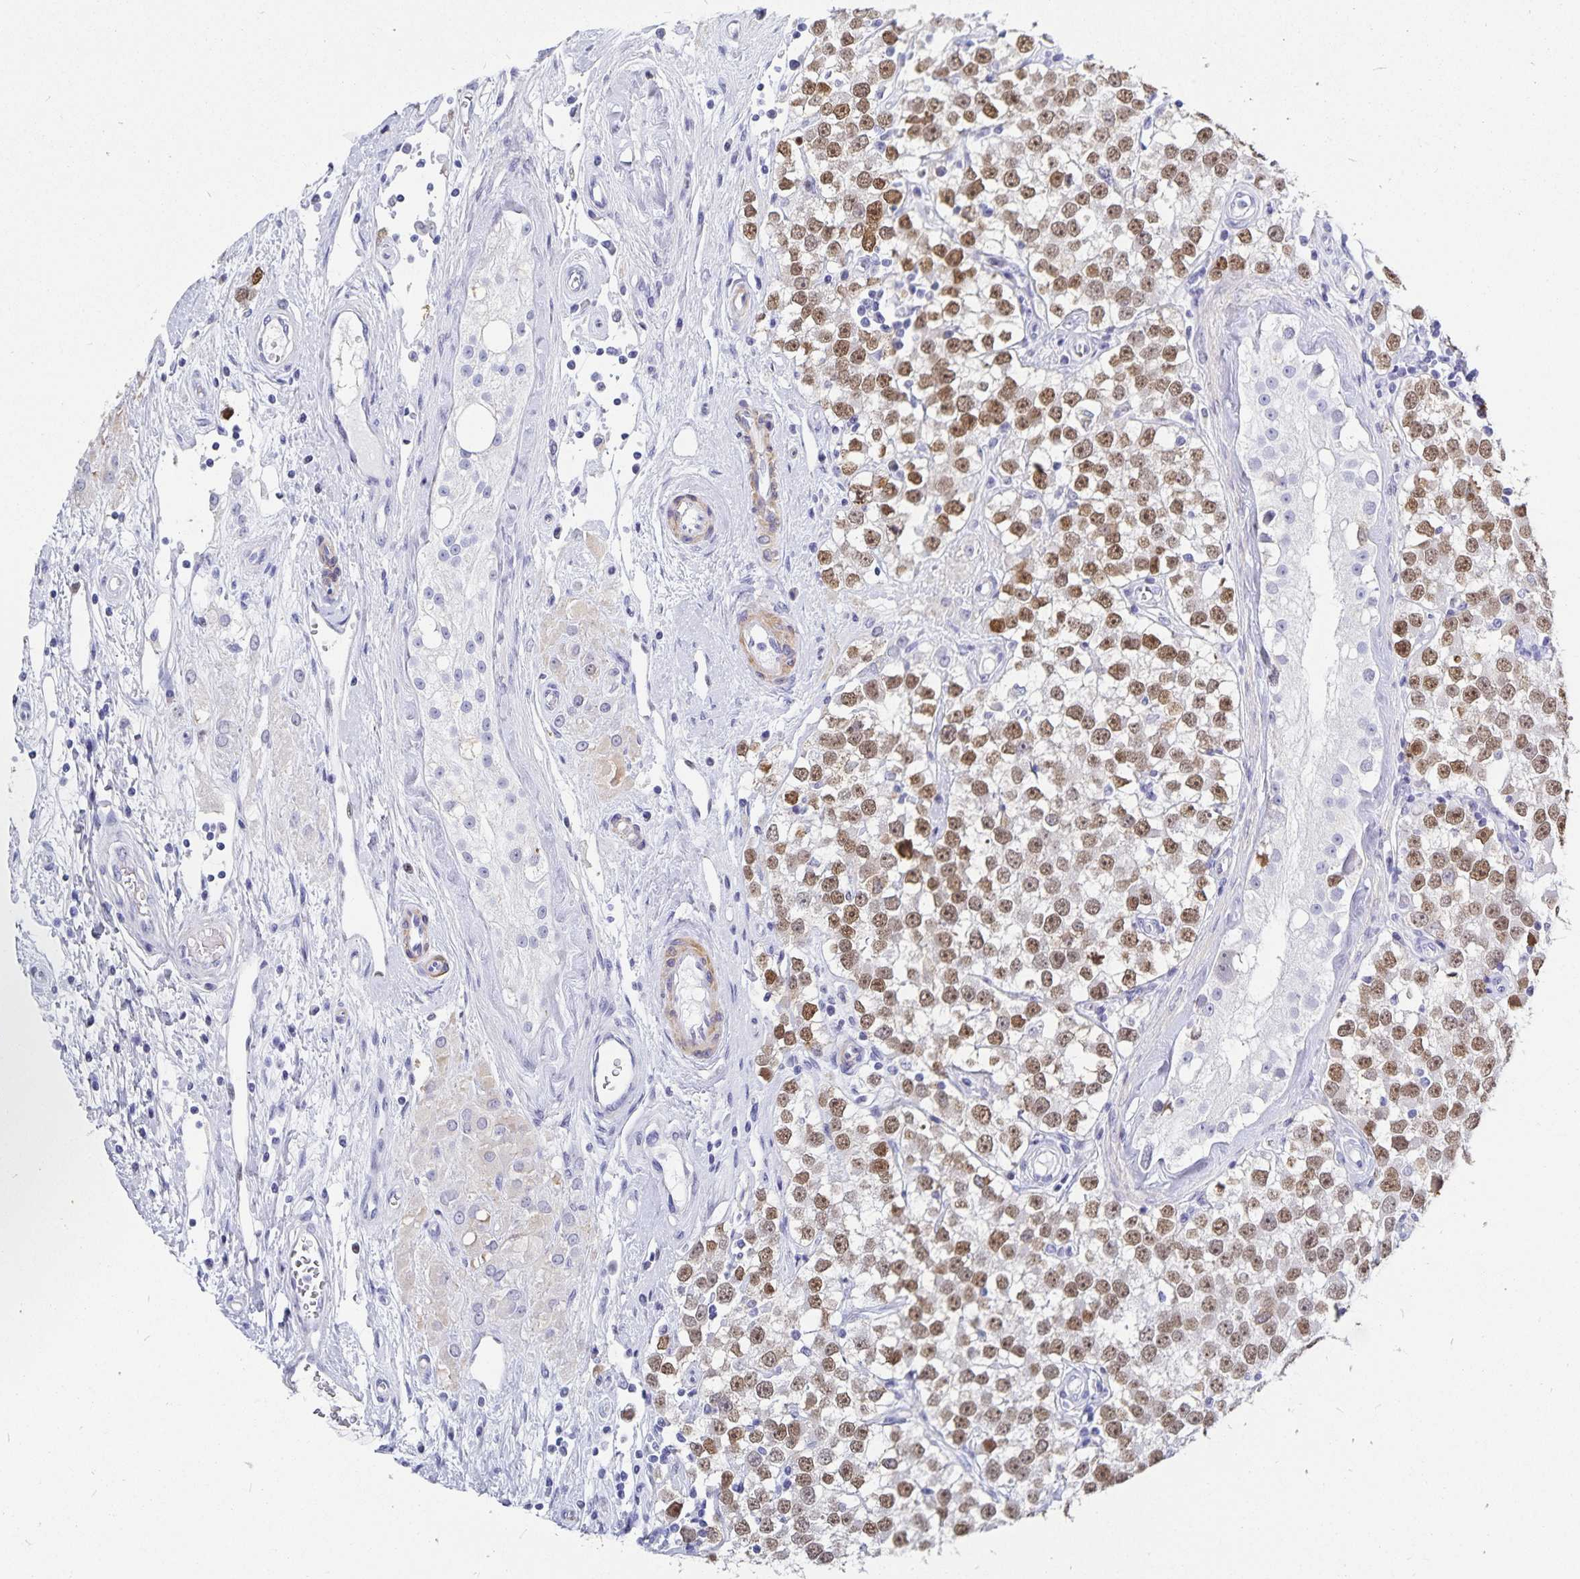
{"staining": {"intensity": "moderate", "quantity": "25%-75%", "location": "nuclear"}, "tissue": "testis cancer", "cell_type": "Tumor cells", "image_type": "cancer", "snomed": [{"axis": "morphology", "description": "Seminoma, NOS"}, {"axis": "topography", "description": "Testis"}], "caption": "A brown stain labels moderate nuclear positivity of a protein in human testis seminoma tumor cells.", "gene": "HMGB3", "patient": {"sex": "male", "age": 34}}